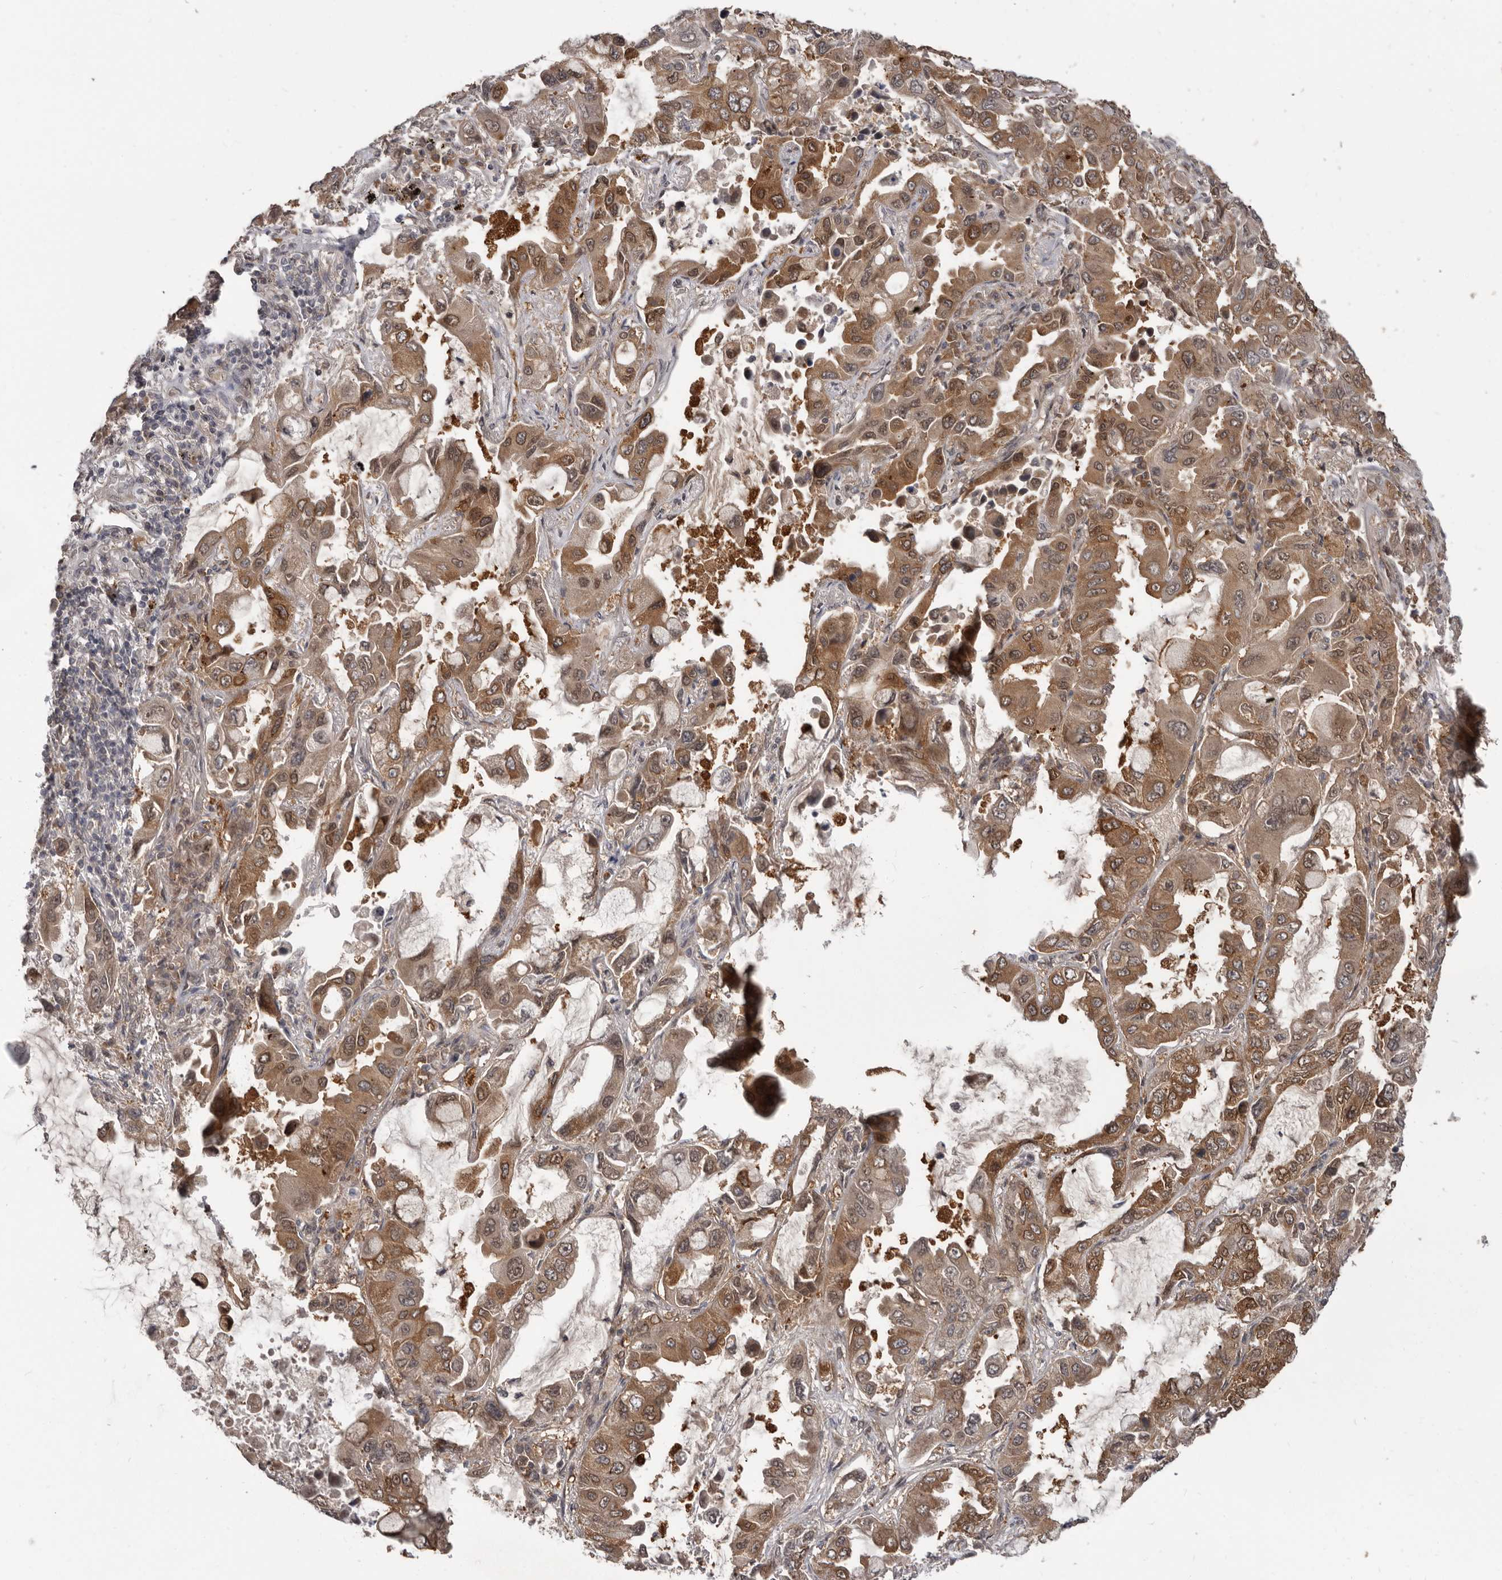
{"staining": {"intensity": "moderate", "quantity": ">75%", "location": "cytoplasmic/membranous,nuclear"}, "tissue": "lung cancer", "cell_type": "Tumor cells", "image_type": "cancer", "snomed": [{"axis": "morphology", "description": "Adenocarcinoma, NOS"}, {"axis": "topography", "description": "Lung"}], "caption": "Protein expression analysis of human lung cancer (adenocarcinoma) reveals moderate cytoplasmic/membranous and nuclear expression in about >75% of tumor cells.", "gene": "BAD", "patient": {"sex": "male", "age": 64}}